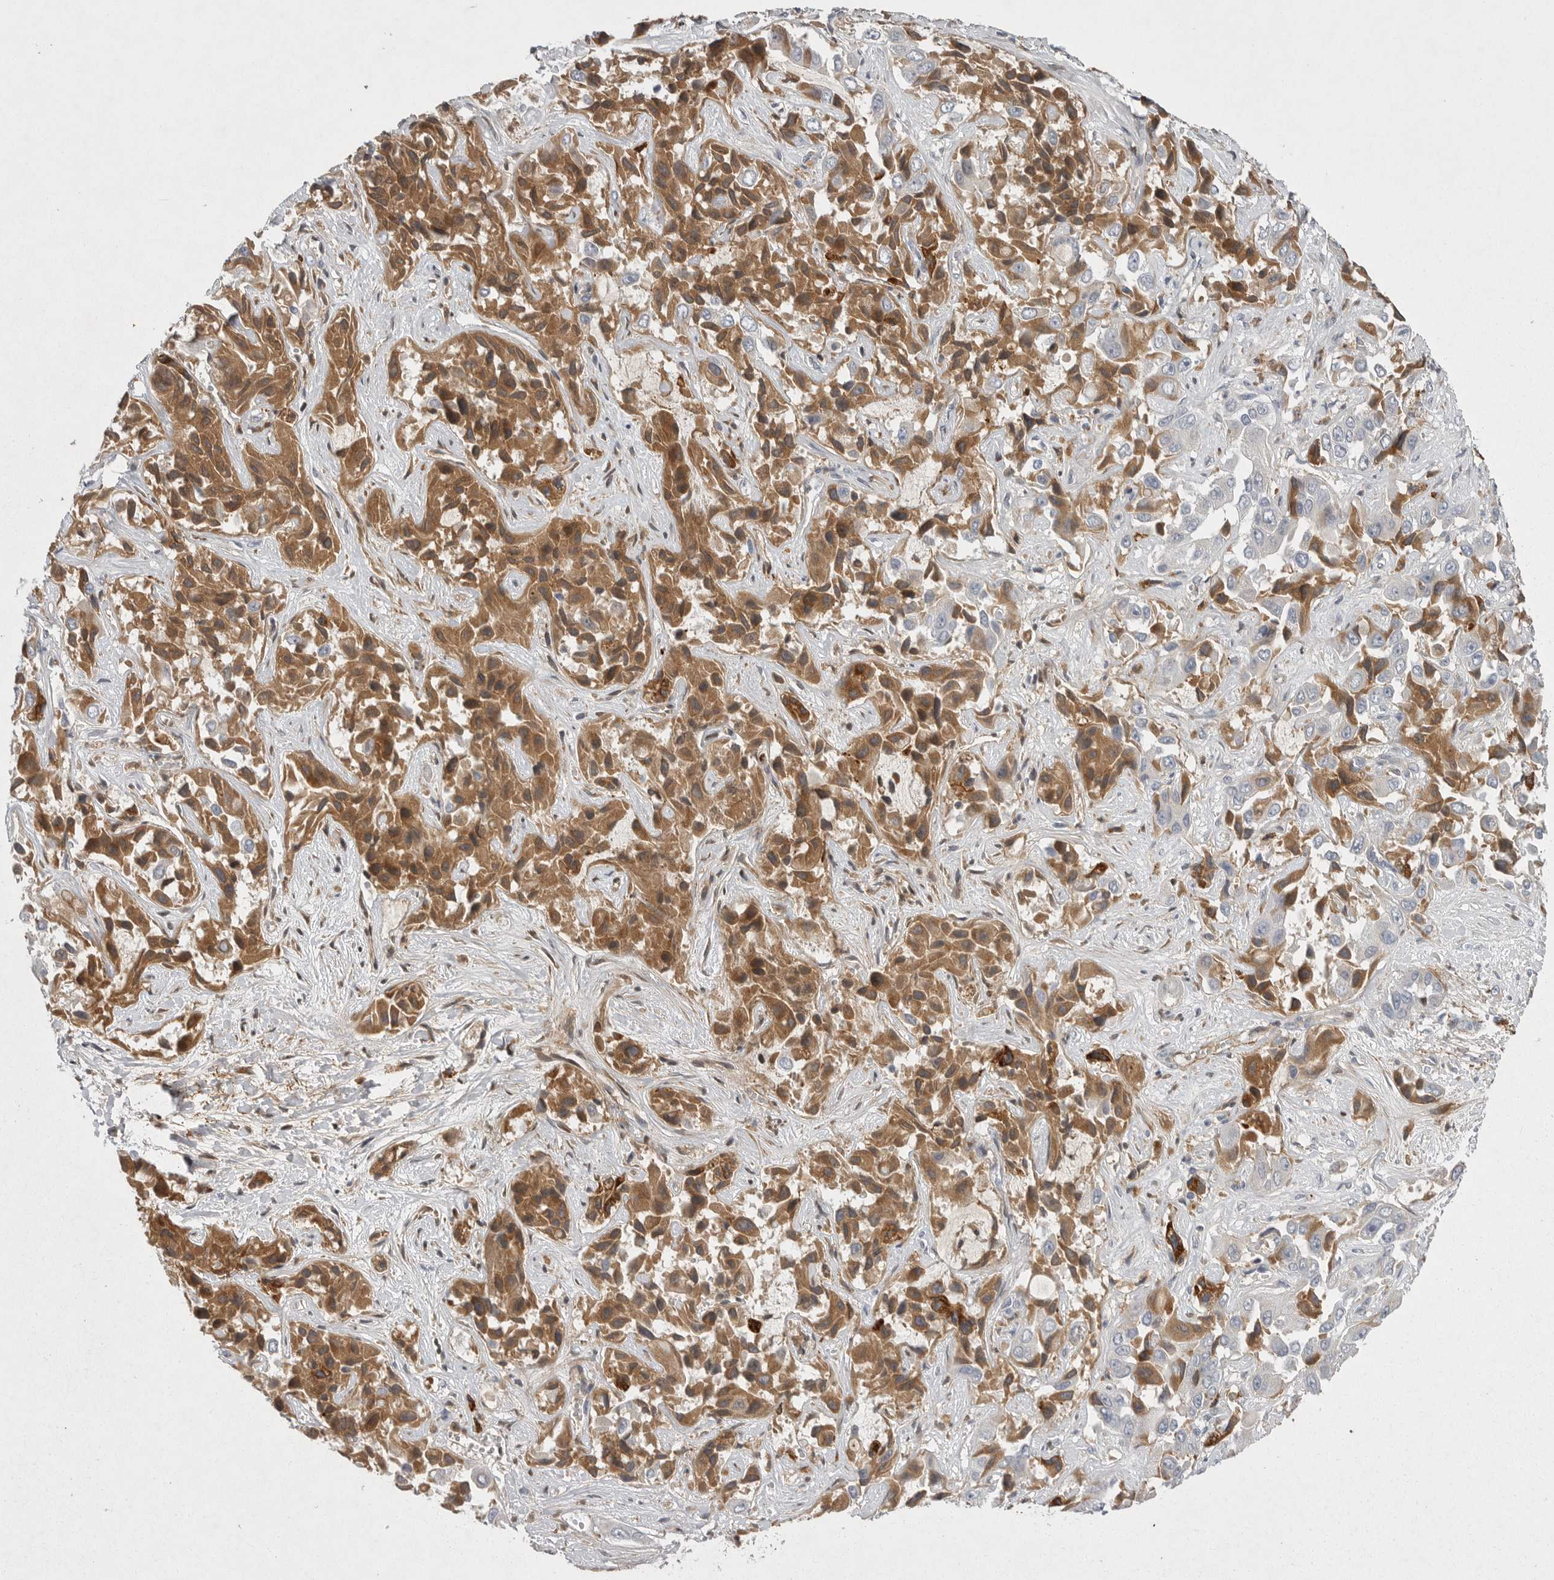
{"staining": {"intensity": "moderate", "quantity": ">75%", "location": "cytoplasmic/membranous"}, "tissue": "liver cancer", "cell_type": "Tumor cells", "image_type": "cancer", "snomed": [{"axis": "morphology", "description": "Cholangiocarcinoma"}, {"axis": "topography", "description": "Liver"}], "caption": "Liver cholangiocarcinoma stained with DAB IHC displays medium levels of moderate cytoplasmic/membranous expression in approximately >75% of tumor cells.", "gene": "CRP", "patient": {"sex": "female", "age": 52}}